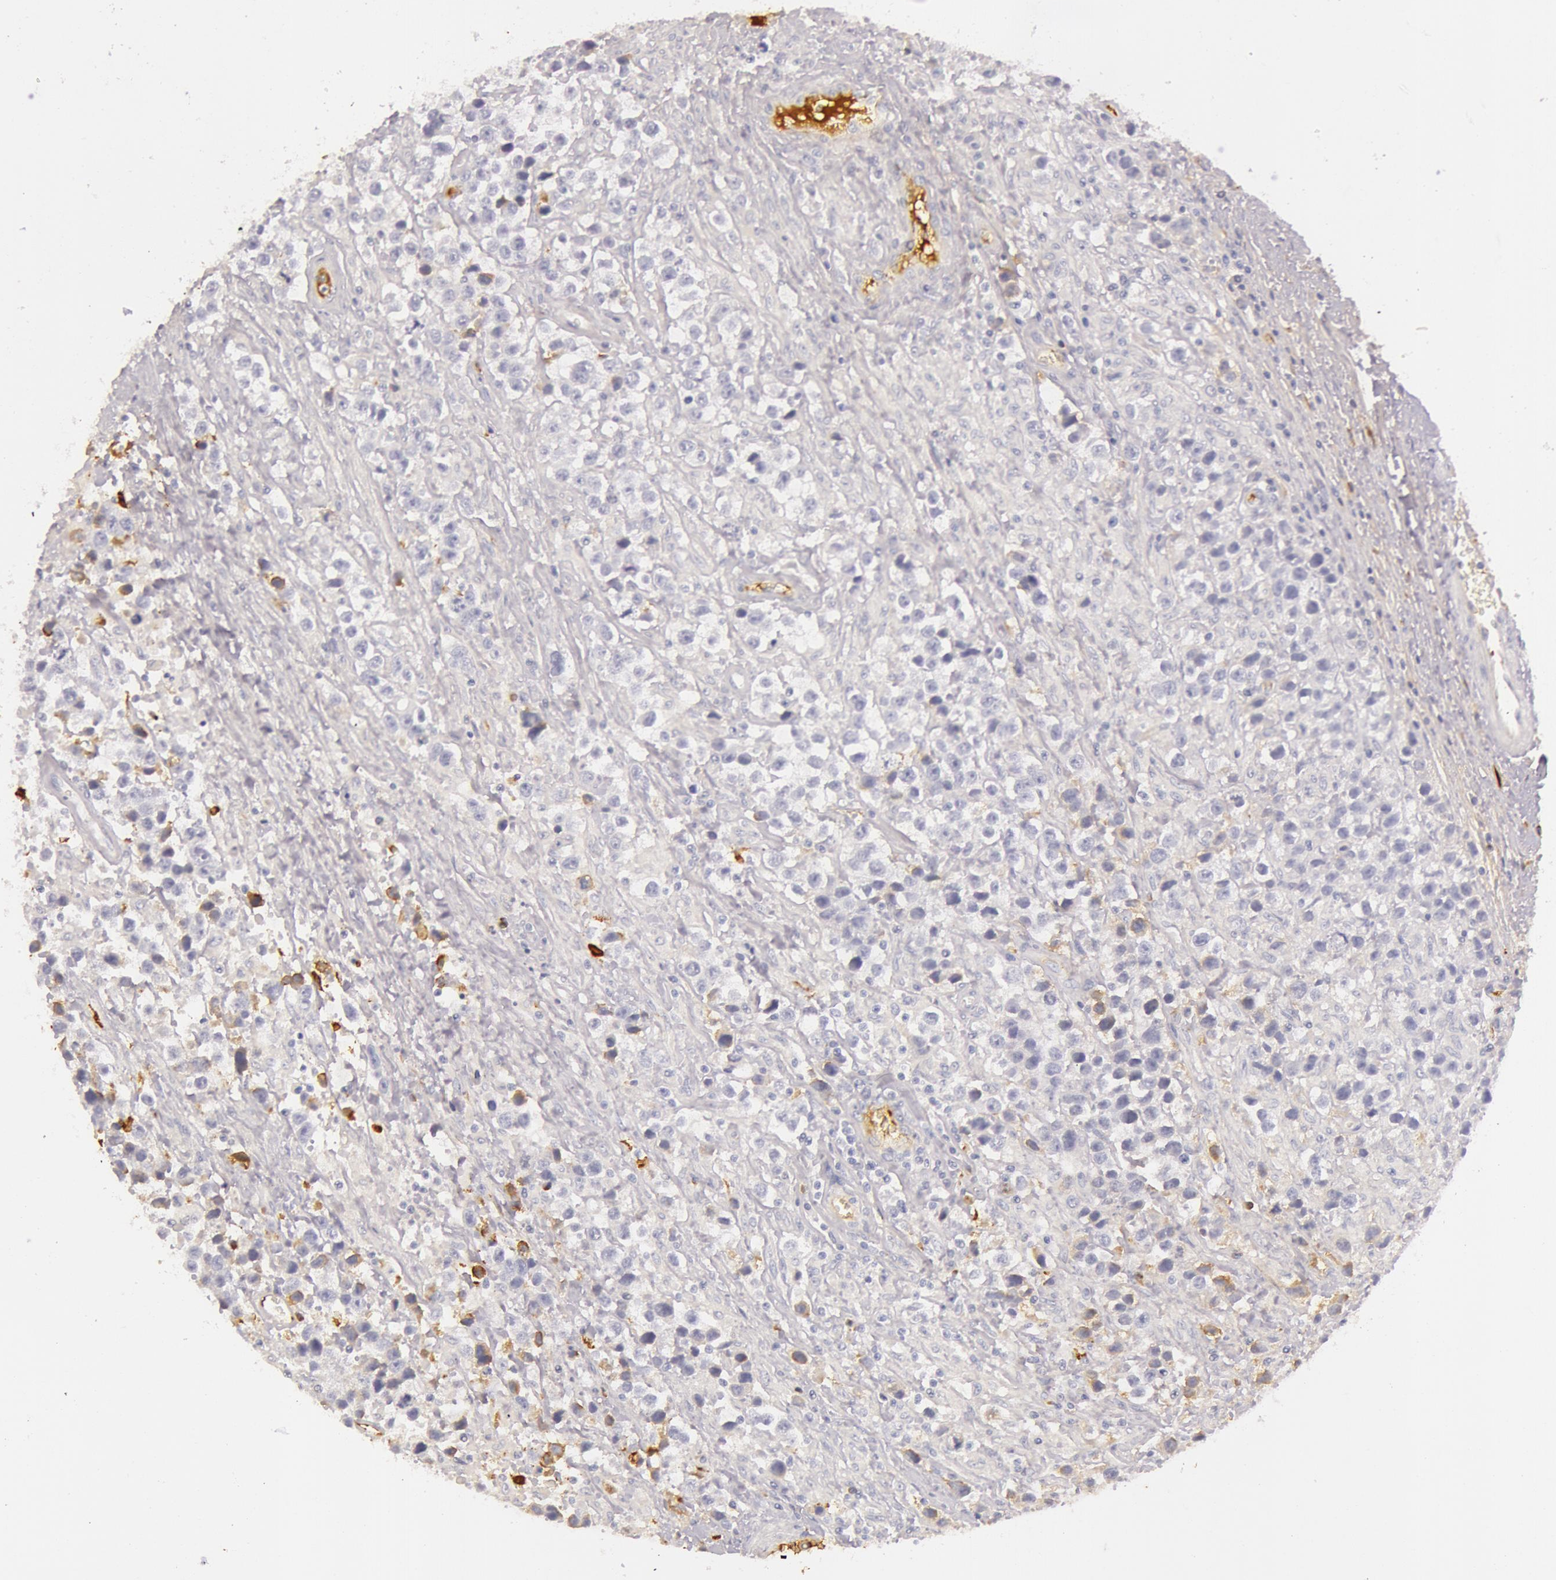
{"staining": {"intensity": "negative", "quantity": "none", "location": "none"}, "tissue": "testis cancer", "cell_type": "Tumor cells", "image_type": "cancer", "snomed": [{"axis": "morphology", "description": "Seminoma, NOS"}, {"axis": "topography", "description": "Testis"}], "caption": "Testis cancer was stained to show a protein in brown. There is no significant expression in tumor cells.", "gene": "C4BPA", "patient": {"sex": "male", "age": 43}}